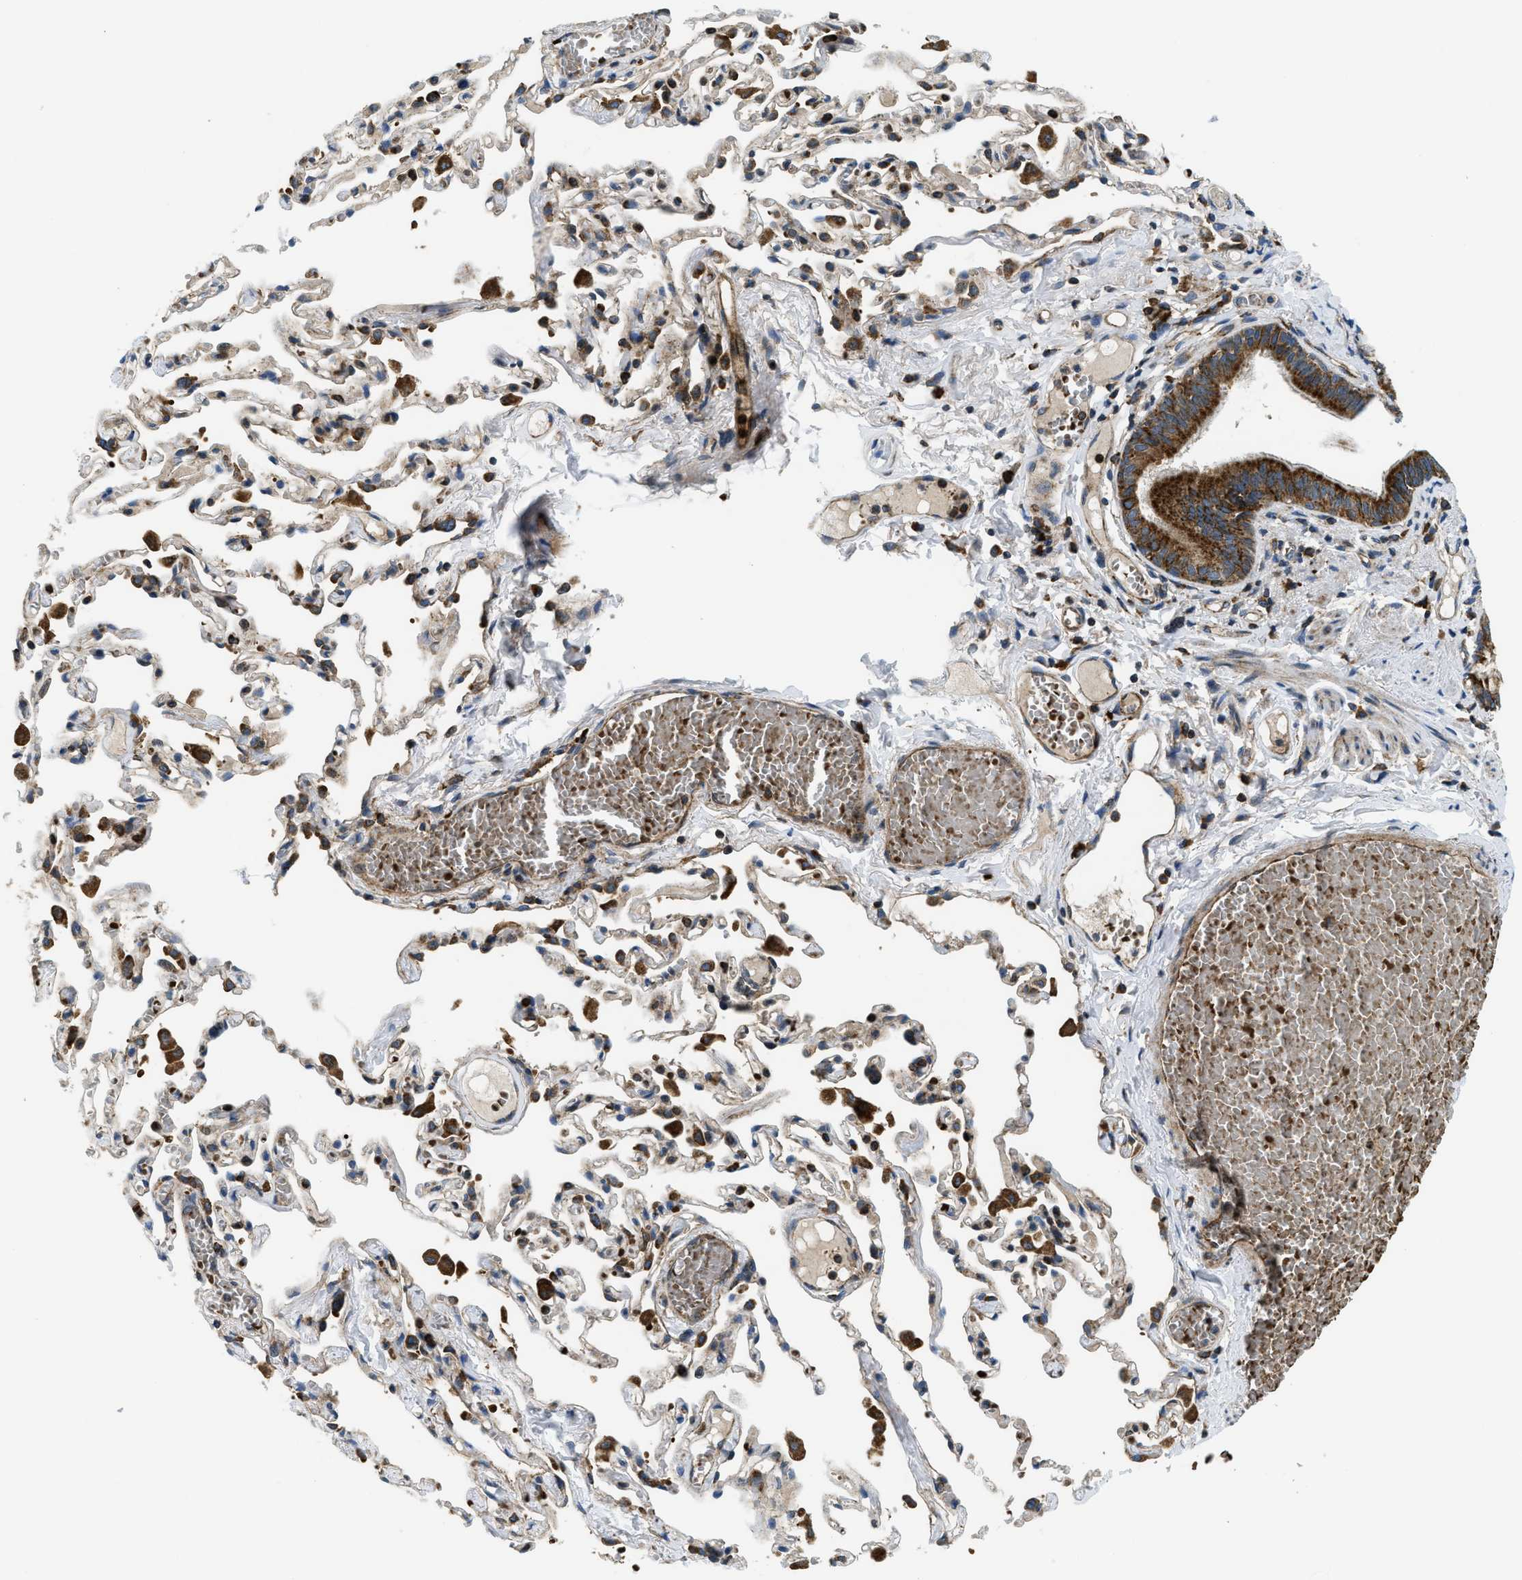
{"staining": {"intensity": "strong", "quantity": ">75%", "location": "cytoplasmic/membranous"}, "tissue": "bronchus", "cell_type": "Respiratory epithelial cells", "image_type": "normal", "snomed": [{"axis": "morphology", "description": "Normal tissue, NOS"}, {"axis": "morphology", "description": "Inflammation, NOS"}, {"axis": "topography", "description": "Cartilage tissue"}, {"axis": "topography", "description": "Lung"}], "caption": "Respiratory epithelial cells demonstrate strong cytoplasmic/membranous staining in about >75% of cells in normal bronchus. Ihc stains the protein of interest in brown and the nuclei are stained blue.", "gene": "CSPG4", "patient": {"sex": "male", "age": 71}}